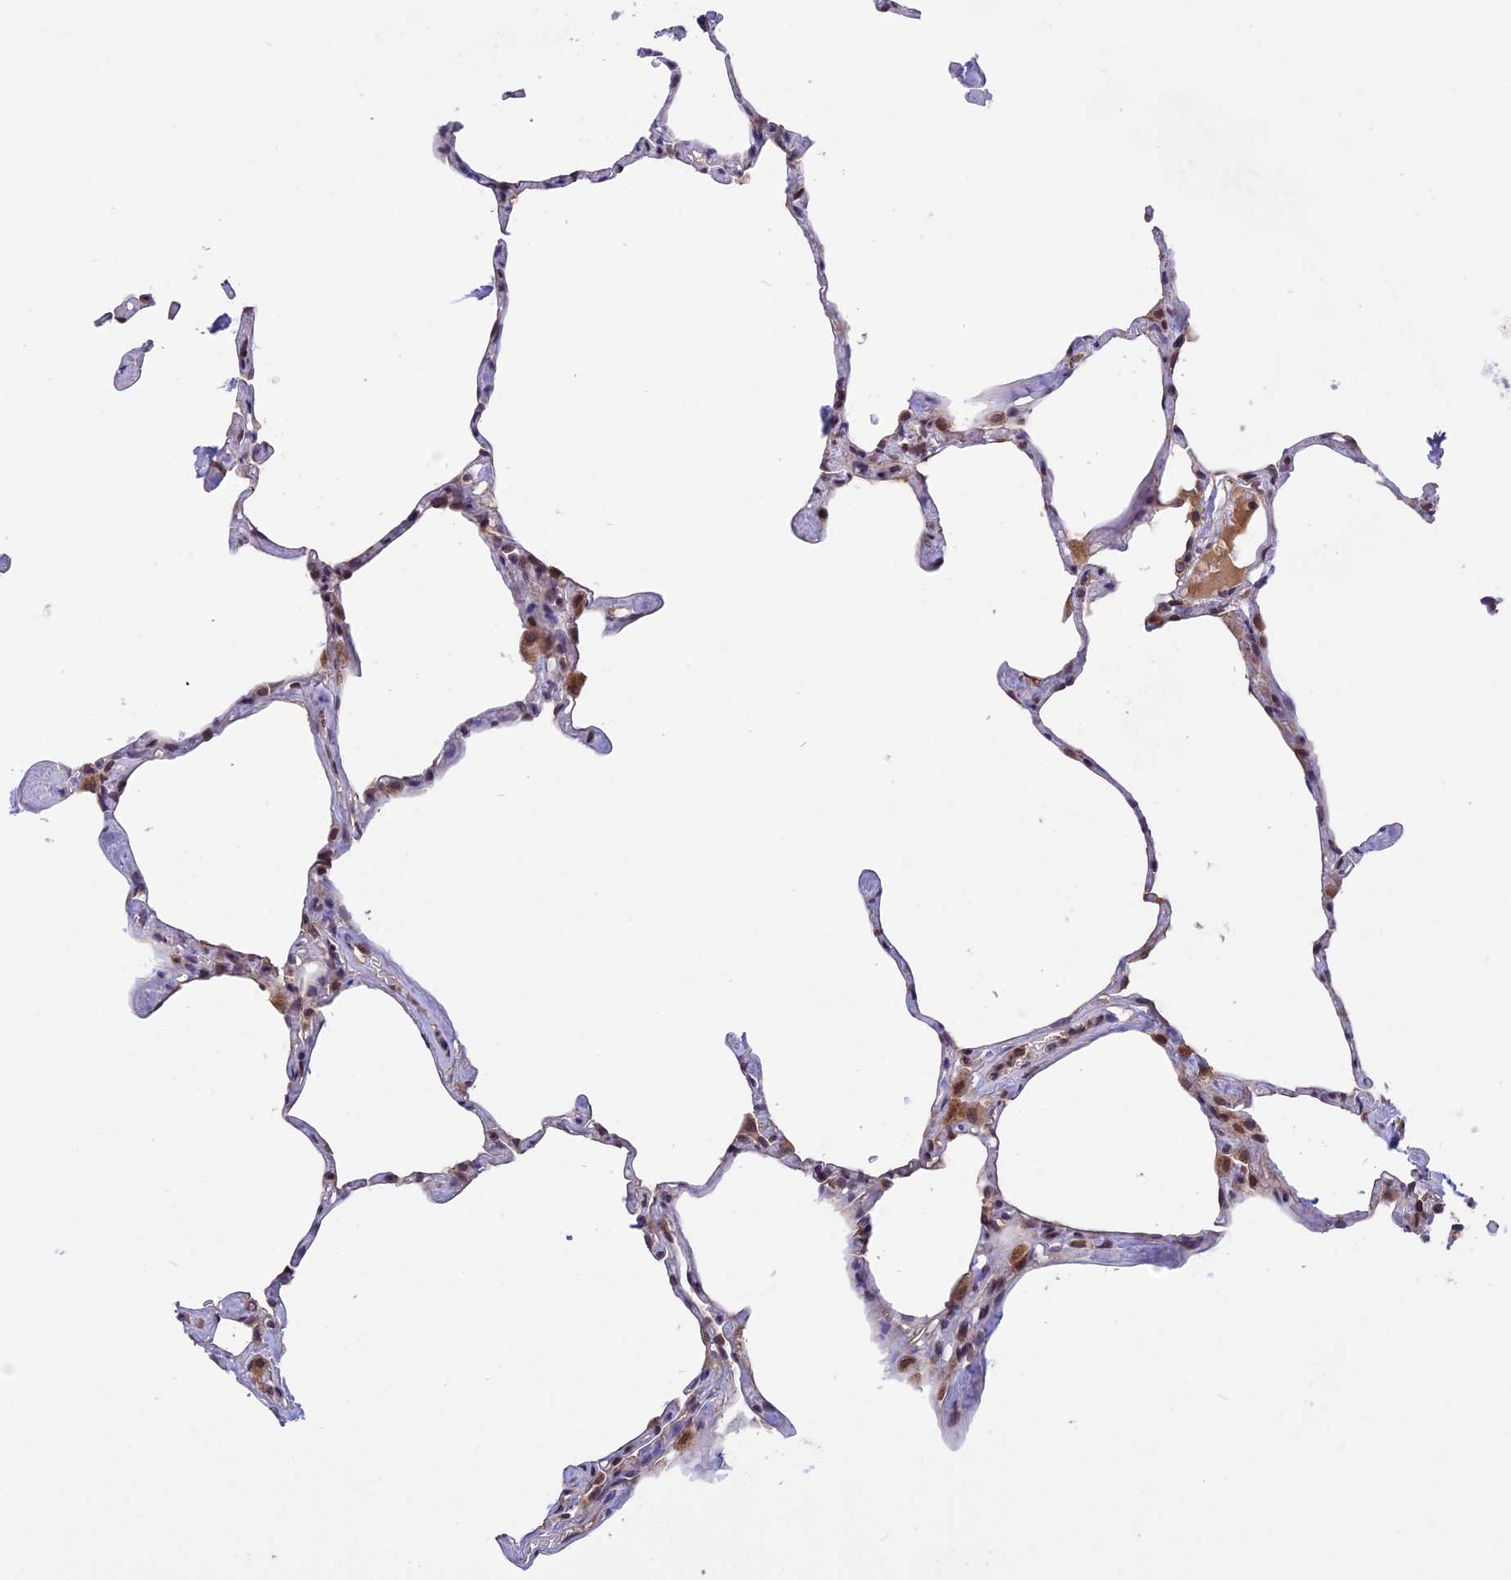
{"staining": {"intensity": "moderate", "quantity": "<25%", "location": "cytoplasmic/membranous"}, "tissue": "lung", "cell_type": "Alveolar cells", "image_type": "normal", "snomed": [{"axis": "morphology", "description": "Normal tissue, NOS"}, {"axis": "topography", "description": "Lung"}], "caption": "Protein expression analysis of unremarkable lung shows moderate cytoplasmic/membranous positivity in approximately <25% of alveolar cells.", "gene": "RERGL", "patient": {"sex": "male", "age": 65}}